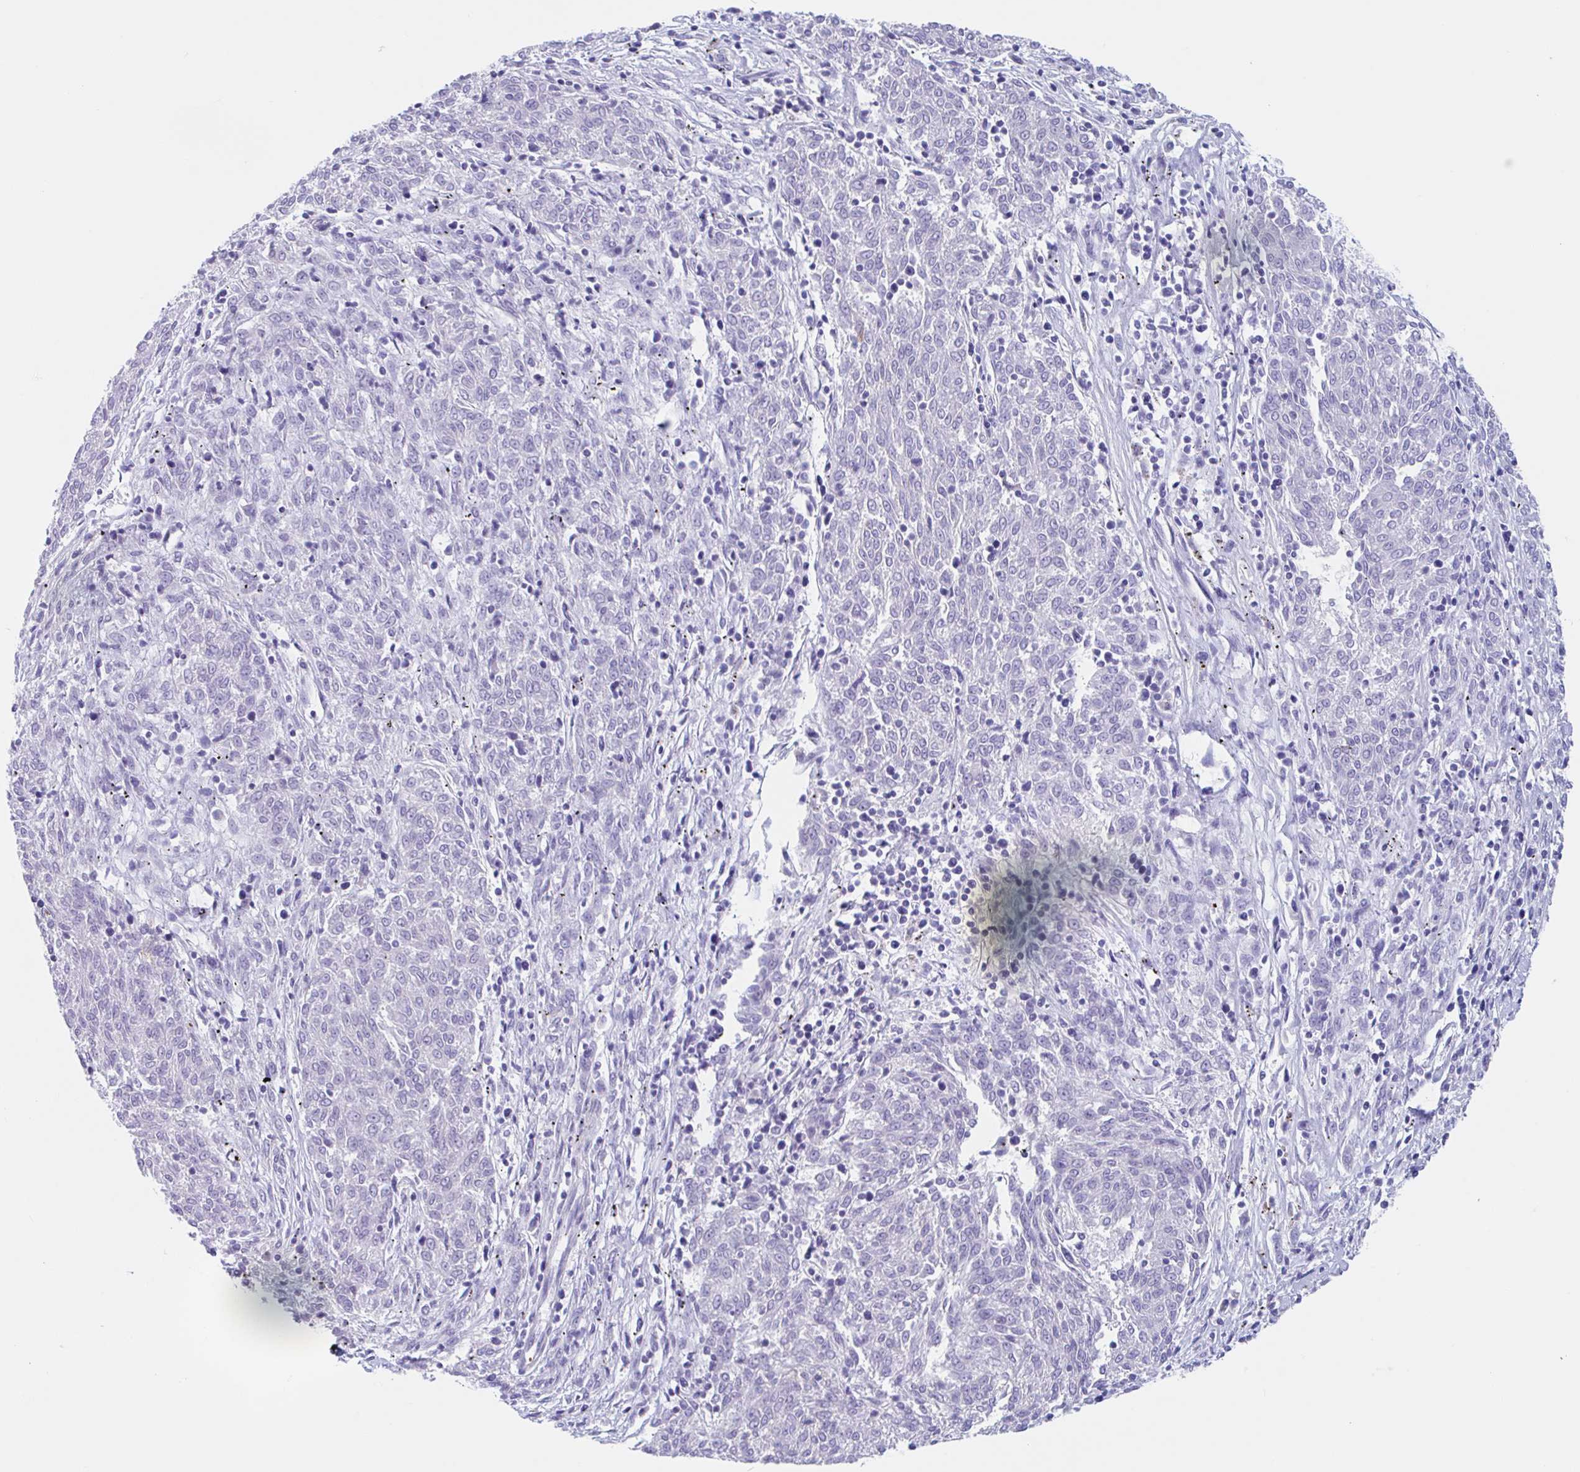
{"staining": {"intensity": "negative", "quantity": "none", "location": "none"}, "tissue": "melanoma", "cell_type": "Tumor cells", "image_type": "cancer", "snomed": [{"axis": "morphology", "description": "Malignant melanoma, NOS"}, {"axis": "topography", "description": "Skin"}], "caption": "An IHC photomicrograph of melanoma is shown. There is no staining in tumor cells of melanoma. (DAB IHC, high magnification).", "gene": "ANKRD9", "patient": {"sex": "female", "age": 72}}